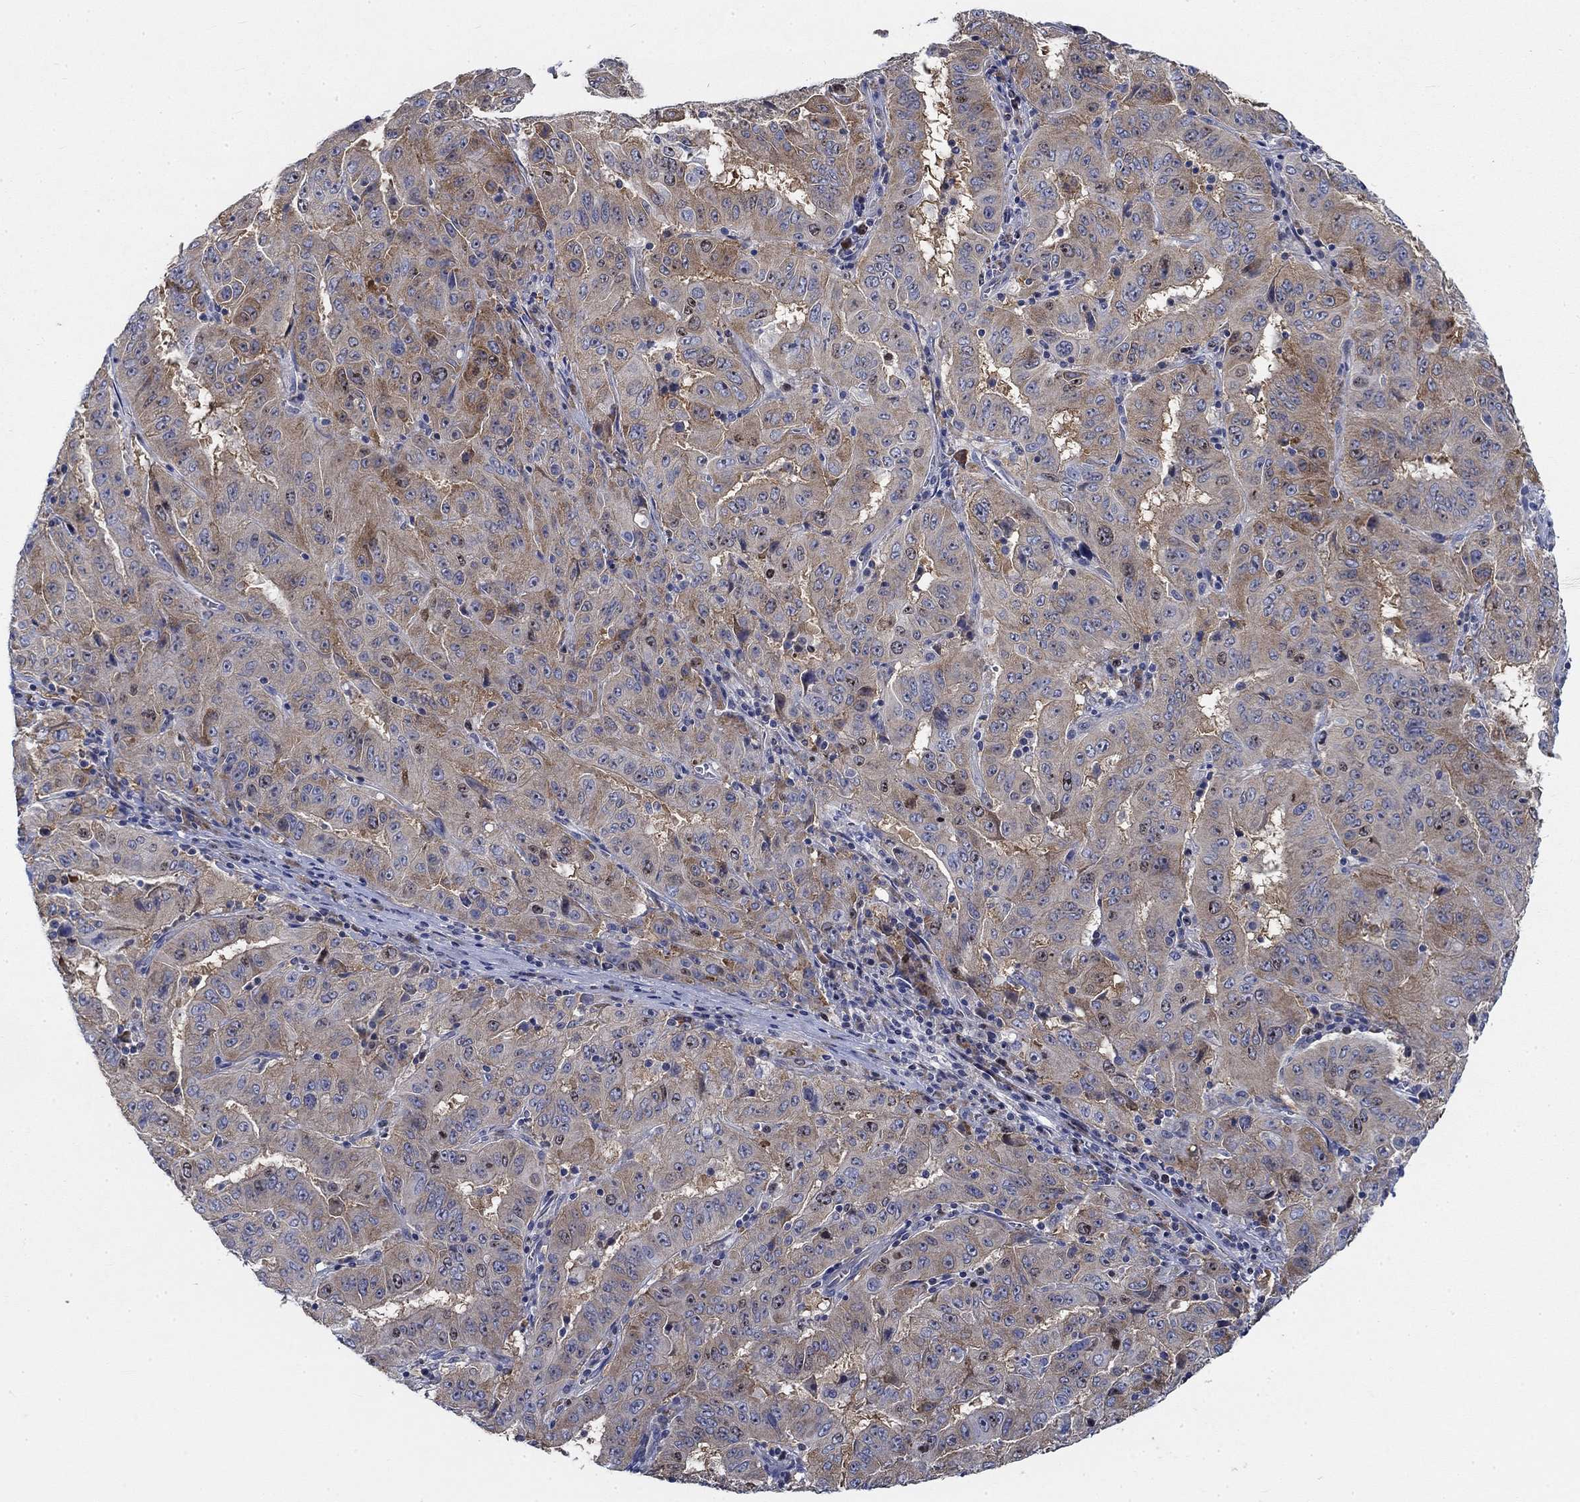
{"staining": {"intensity": "moderate", "quantity": "25%-75%", "location": "cytoplasmic/membranous"}, "tissue": "pancreatic cancer", "cell_type": "Tumor cells", "image_type": "cancer", "snomed": [{"axis": "morphology", "description": "Adenocarcinoma, NOS"}, {"axis": "topography", "description": "Pancreas"}], "caption": "The histopathology image shows a brown stain indicating the presence of a protein in the cytoplasmic/membranous of tumor cells in pancreatic cancer.", "gene": "MMP24", "patient": {"sex": "male", "age": 63}}